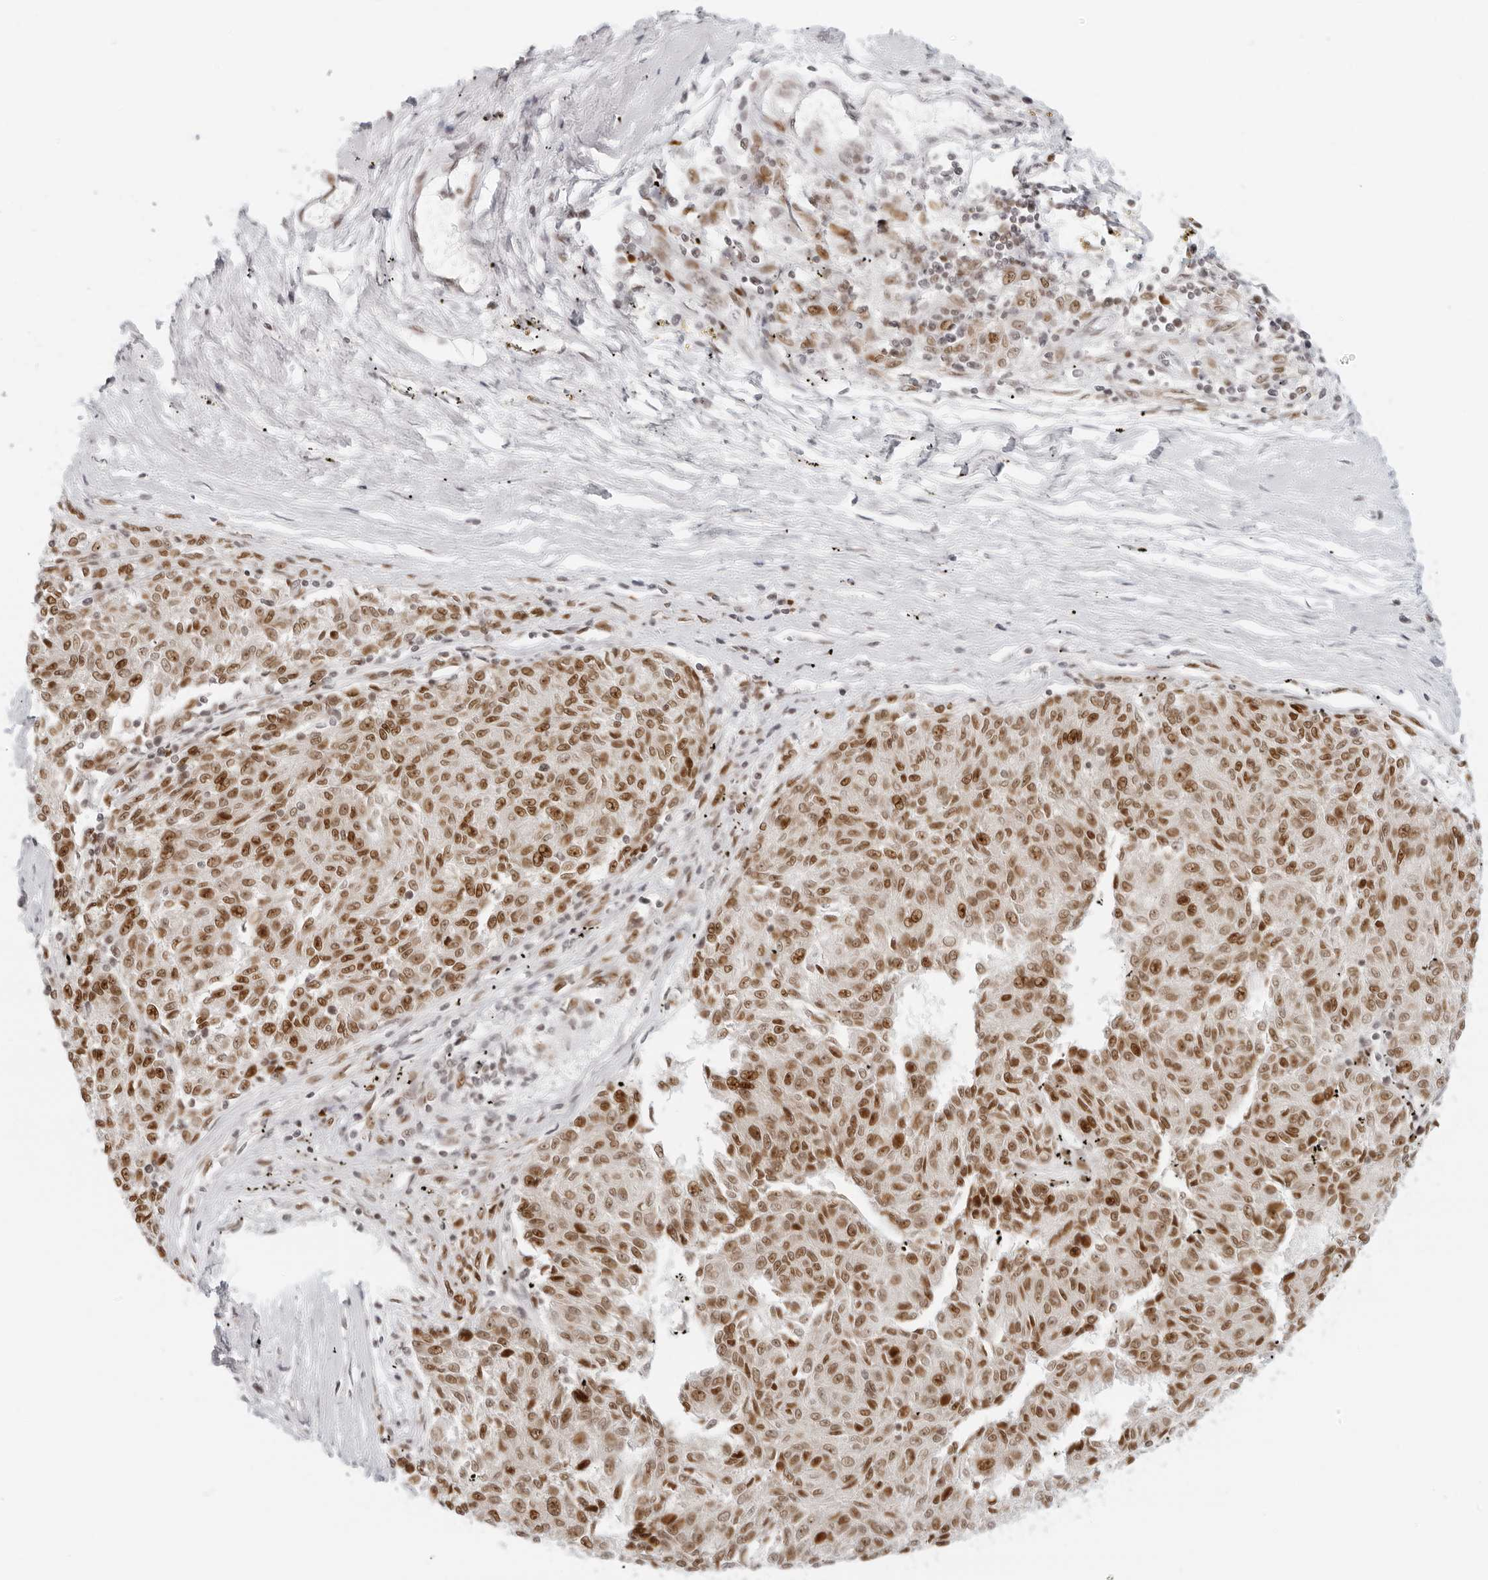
{"staining": {"intensity": "moderate", "quantity": ">75%", "location": "nuclear"}, "tissue": "melanoma", "cell_type": "Tumor cells", "image_type": "cancer", "snomed": [{"axis": "morphology", "description": "Malignant melanoma, NOS"}, {"axis": "topography", "description": "Skin"}], "caption": "A brown stain shows moderate nuclear expression of a protein in human melanoma tumor cells. The protein of interest is stained brown, and the nuclei are stained in blue (DAB (3,3'-diaminobenzidine) IHC with brightfield microscopy, high magnification).", "gene": "RCC1", "patient": {"sex": "female", "age": 72}}